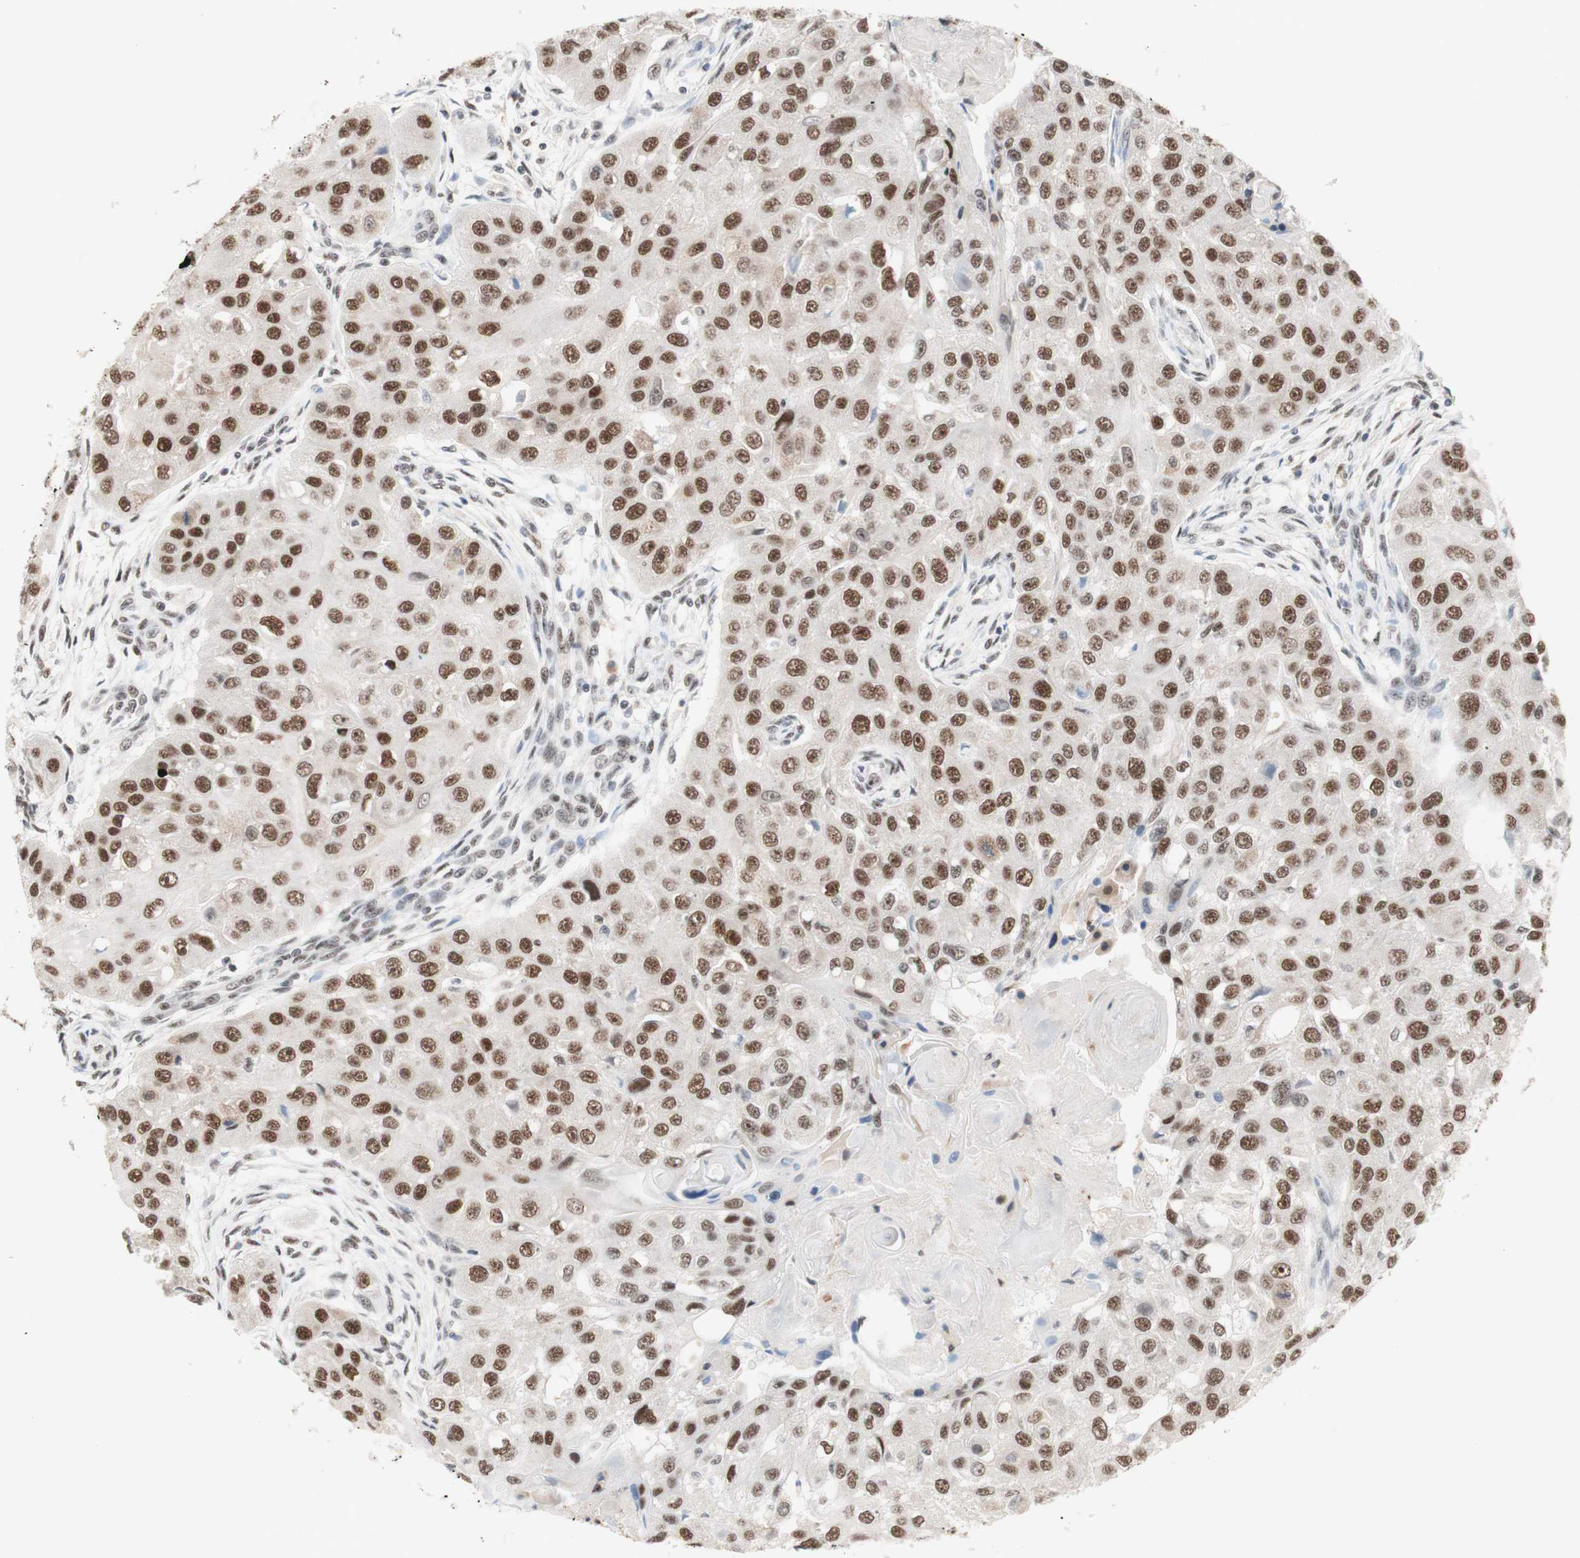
{"staining": {"intensity": "moderate", "quantity": ">75%", "location": "nuclear"}, "tissue": "head and neck cancer", "cell_type": "Tumor cells", "image_type": "cancer", "snomed": [{"axis": "morphology", "description": "Normal tissue, NOS"}, {"axis": "morphology", "description": "Squamous cell carcinoma, NOS"}, {"axis": "topography", "description": "Skeletal muscle"}, {"axis": "topography", "description": "Head-Neck"}], "caption": "Protein staining of head and neck squamous cell carcinoma tissue demonstrates moderate nuclear staining in approximately >75% of tumor cells. The protein of interest is shown in brown color, while the nuclei are stained blue.", "gene": "PRPF19", "patient": {"sex": "male", "age": 51}}